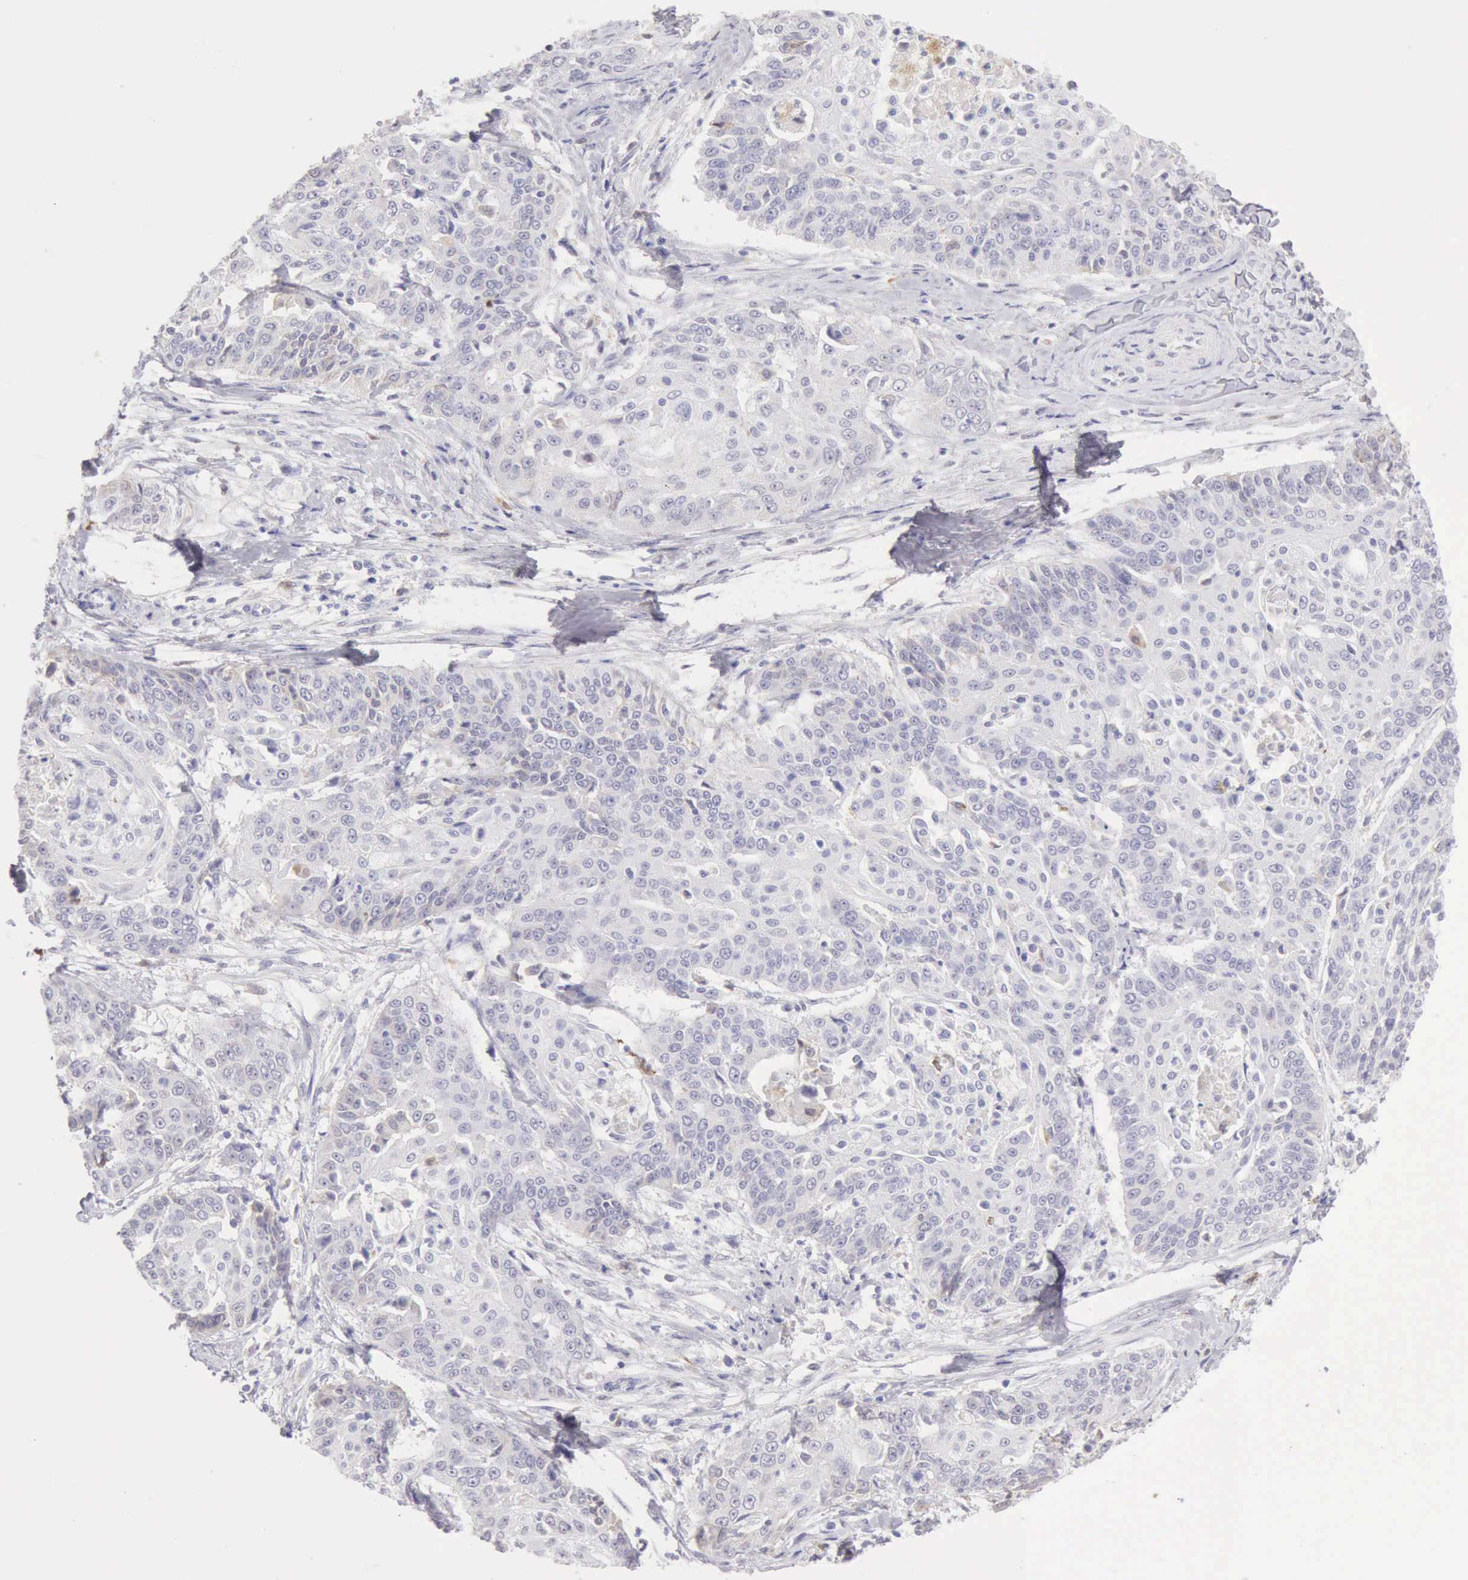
{"staining": {"intensity": "negative", "quantity": "none", "location": "none"}, "tissue": "cervical cancer", "cell_type": "Tumor cells", "image_type": "cancer", "snomed": [{"axis": "morphology", "description": "Squamous cell carcinoma, NOS"}, {"axis": "topography", "description": "Cervix"}], "caption": "Photomicrograph shows no protein positivity in tumor cells of squamous cell carcinoma (cervical) tissue.", "gene": "RNASE1", "patient": {"sex": "female", "age": 64}}